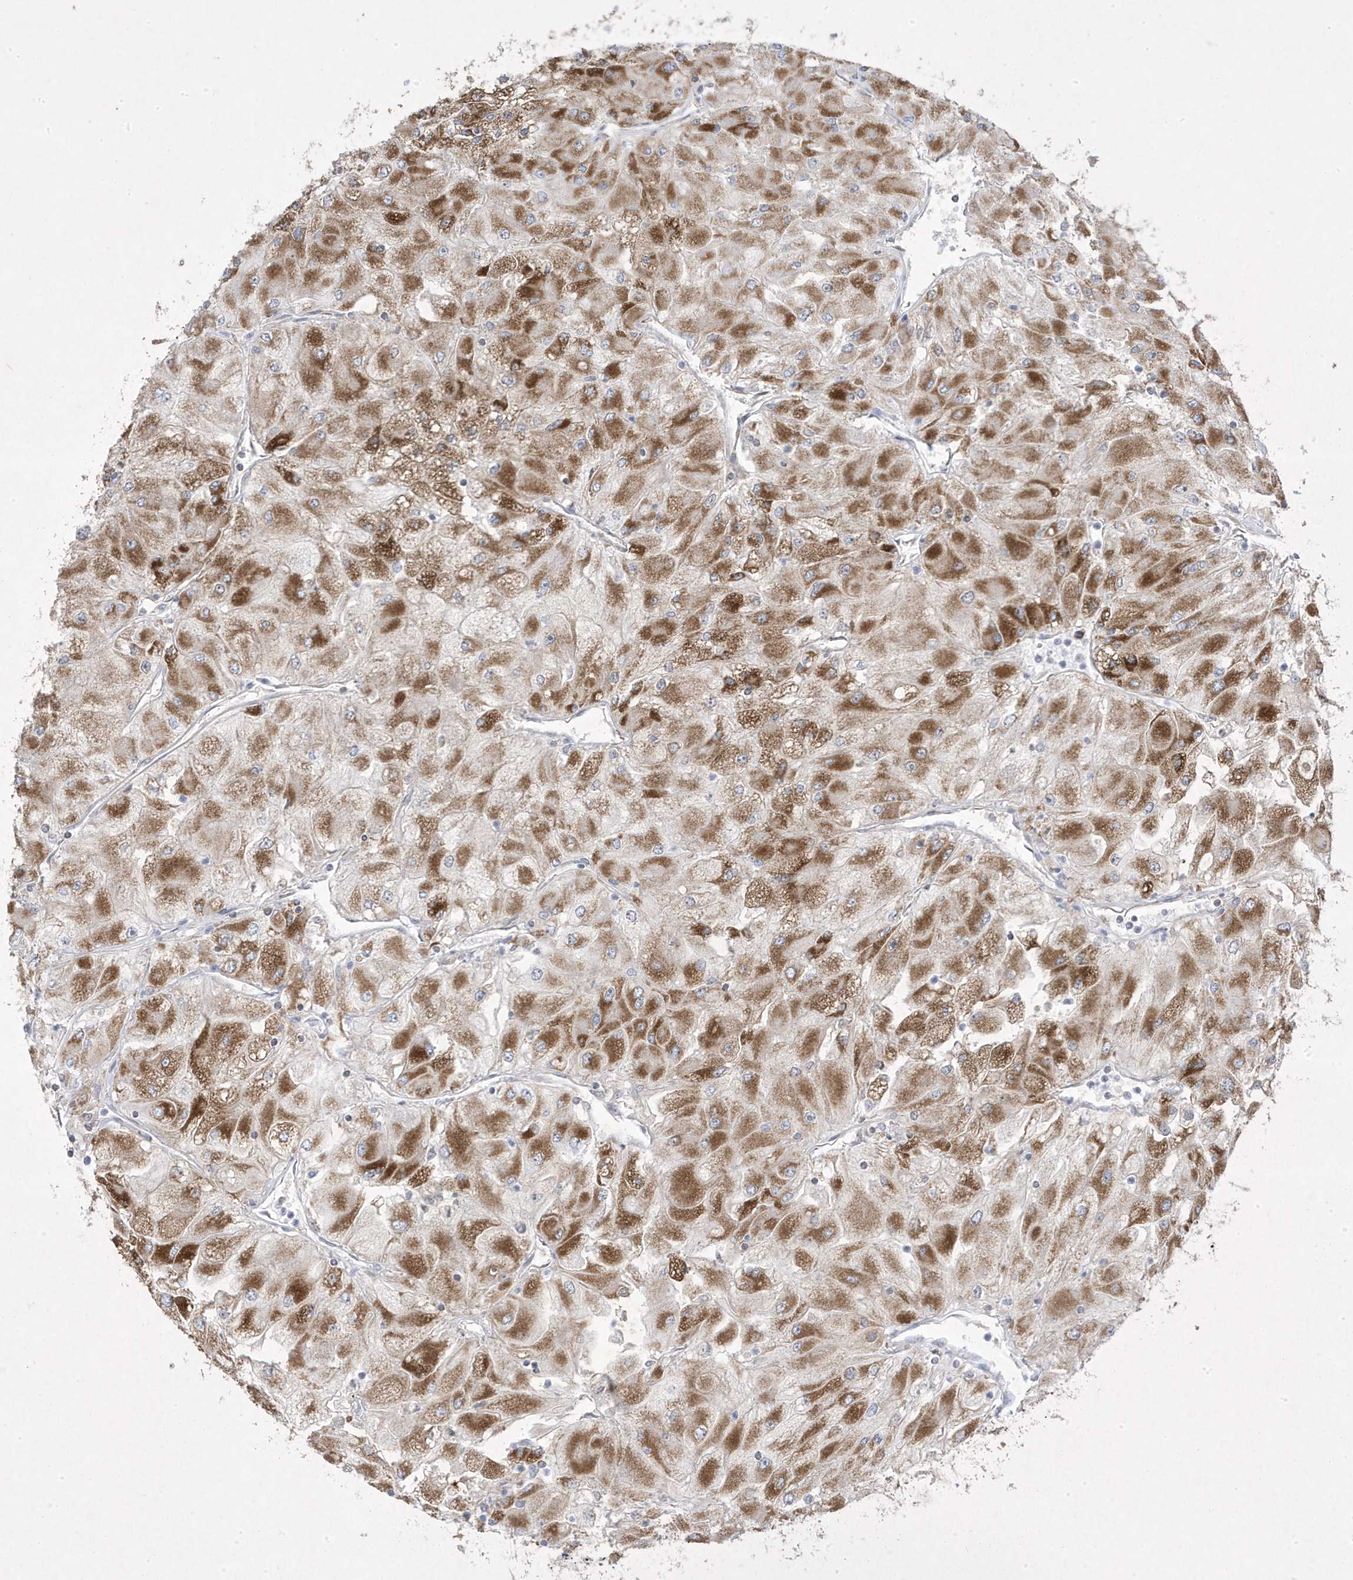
{"staining": {"intensity": "moderate", "quantity": ">75%", "location": "cytoplasmic/membranous"}, "tissue": "renal cancer", "cell_type": "Tumor cells", "image_type": "cancer", "snomed": [{"axis": "morphology", "description": "Adenocarcinoma, NOS"}, {"axis": "topography", "description": "Kidney"}], "caption": "High-power microscopy captured an immunohistochemistry (IHC) micrograph of adenocarcinoma (renal), revealing moderate cytoplasmic/membranous staining in approximately >75% of tumor cells.", "gene": "ADAMTSL3", "patient": {"sex": "male", "age": 80}}